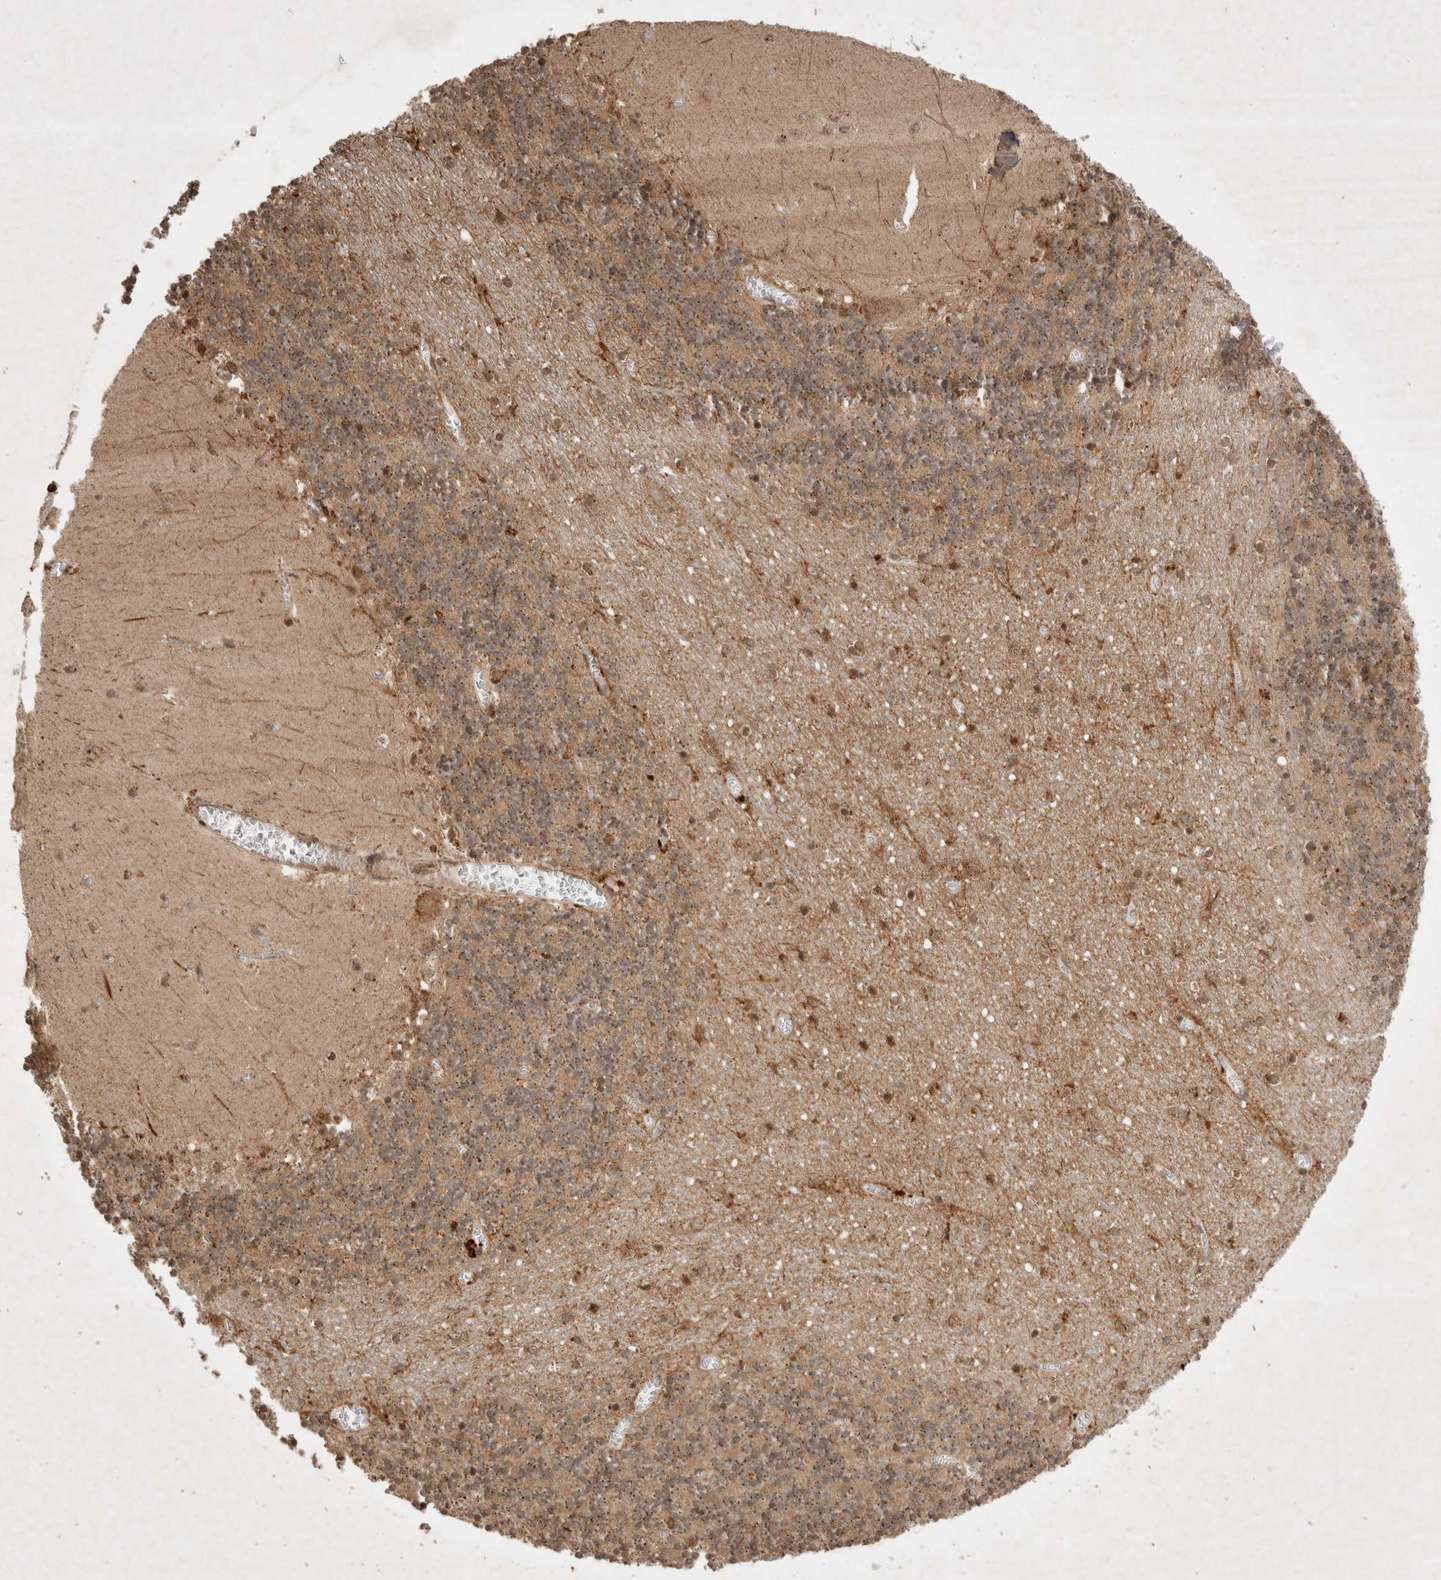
{"staining": {"intensity": "moderate", "quantity": "<25%", "location": "cytoplasmic/membranous"}, "tissue": "cerebellum", "cell_type": "Cells in granular layer", "image_type": "normal", "snomed": [{"axis": "morphology", "description": "Normal tissue, NOS"}, {"axis": "topography", "description": "Cerebellum"}], "caption": "High-power microscopy captured an immunohistochemistry (IHC) photomicrograph of normal cerebellum, revealing moderate cytoplasmic/membranous expression in about <25% of cells in granular layer.", "gene": "FAM221A", "patient": {"sex": "female", "age": 28}}